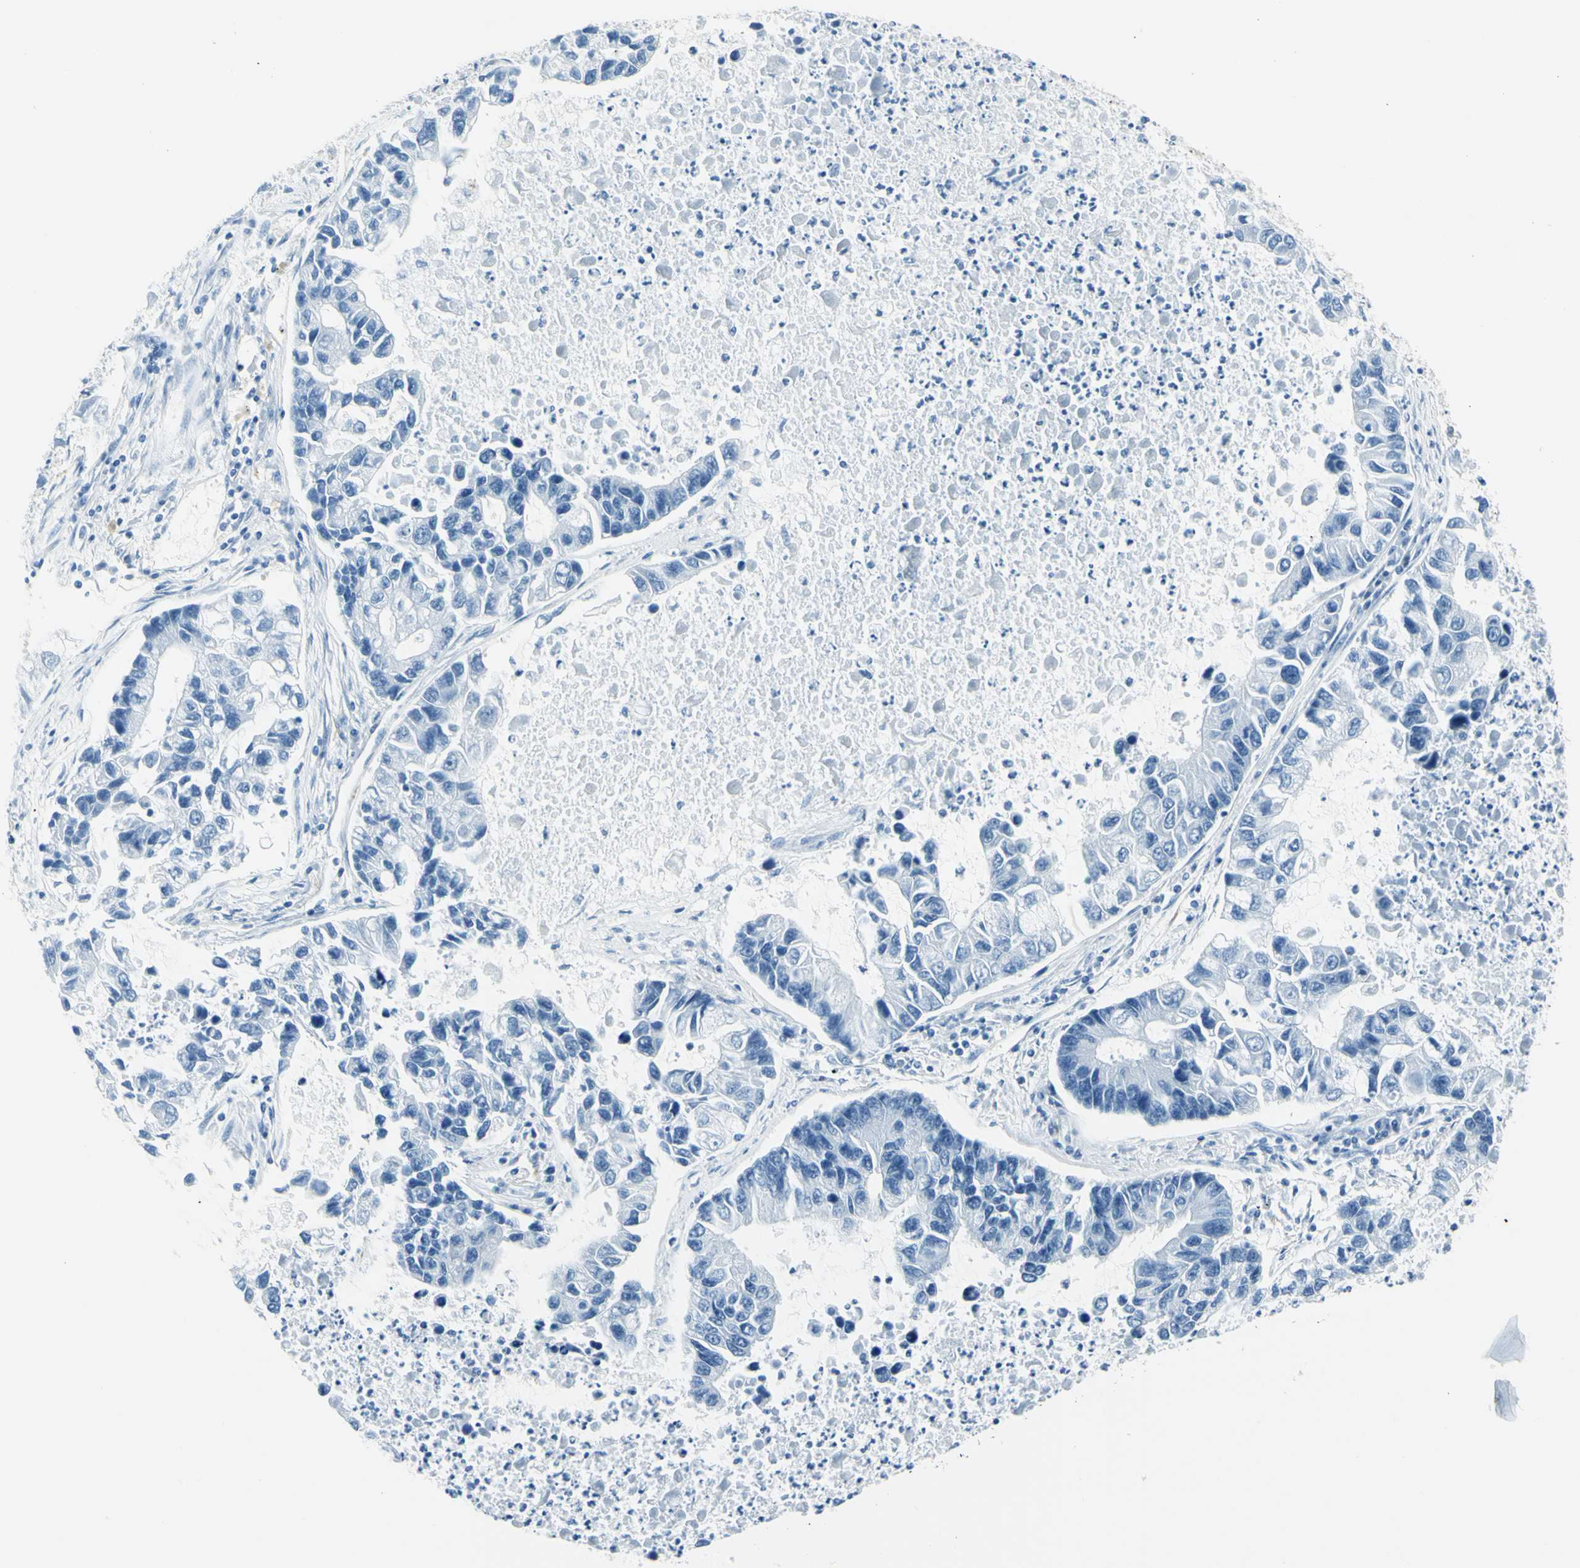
{"staining": {"intensity": "negative", "quantity": "none", "location": "none"}, "tissue": "lung cancer", "cell_type": "Tumor cells", "image_type": "cancer", "snomed": [{"axis": "morphology", "description": "Adenocarcinoma, NOS"}, {"axis": "topography", "description": "Lung"}], "caption": "High magnification brightfield microscopy of adenocarcinoma (lung) stained with DAB (brown) and counterstained with hematoxylin (blue): tumor cells show no significant expression.", "gene": "PTH2R", "patient": {"sex": "female", "age": 51}}